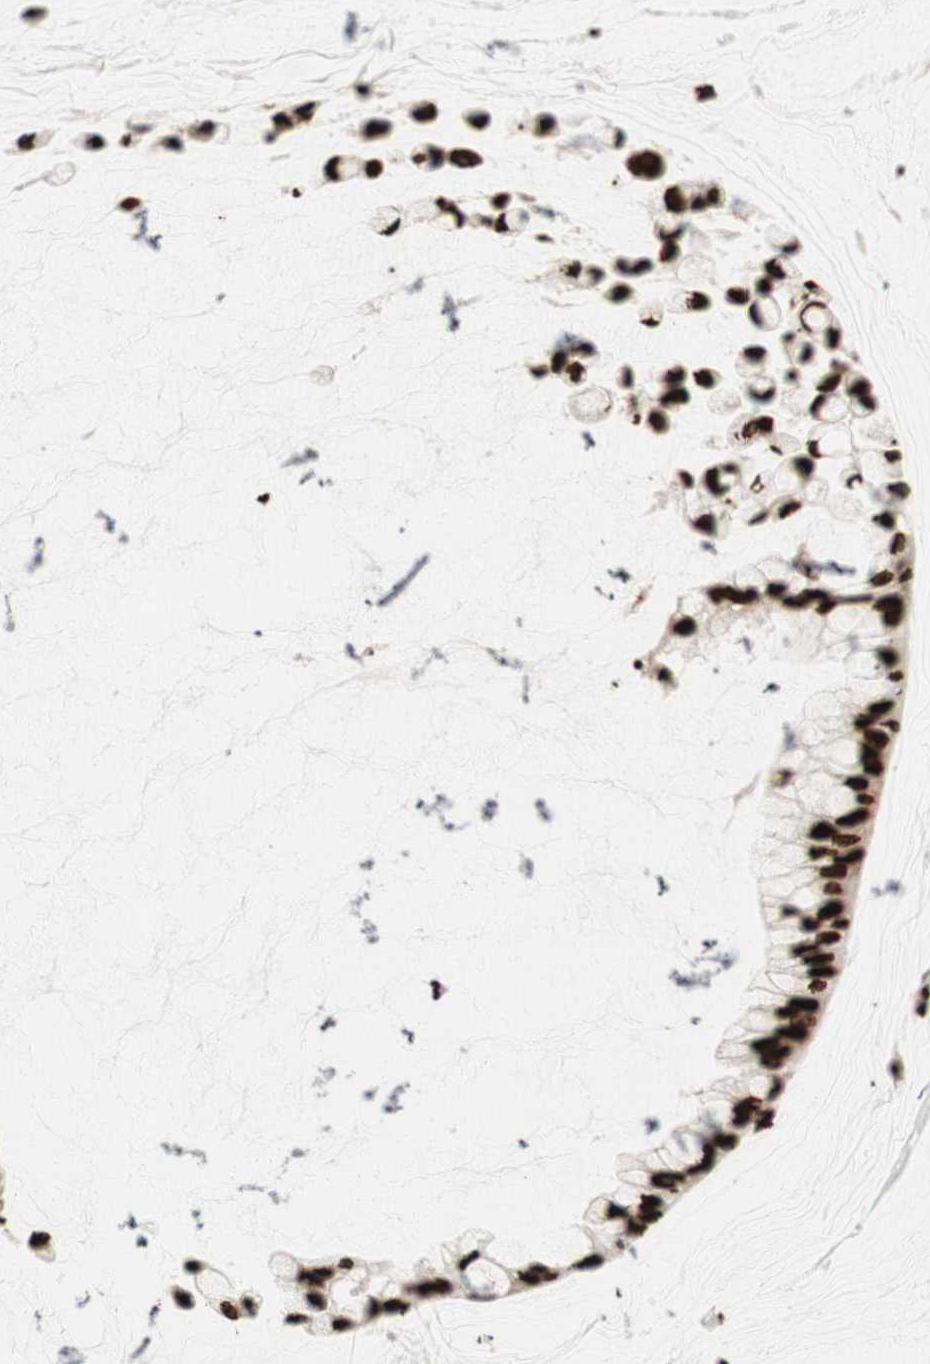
{"staining": {"intensity": "strong", "quantity": ">75%", "location": "nuclear"}, "tissue": "ovarian cancer", "cell_type": "Tumor cells", "image_type": "cancer", "snomed": [{"axis": "morphology", "description": "Cystadenocarcinoma, mucinous, NOS"}, {"axis": "topography", "description": "Ovary"}], "caption": "This is a photomicrograph of immunohistochemistry staining of mucinous cystadenocarcinoma (ovarian), which shows strong staining in the nuclear of tumor cells.", "gene": "GLI2", "patient": {"sex": "female", "age": 39}}